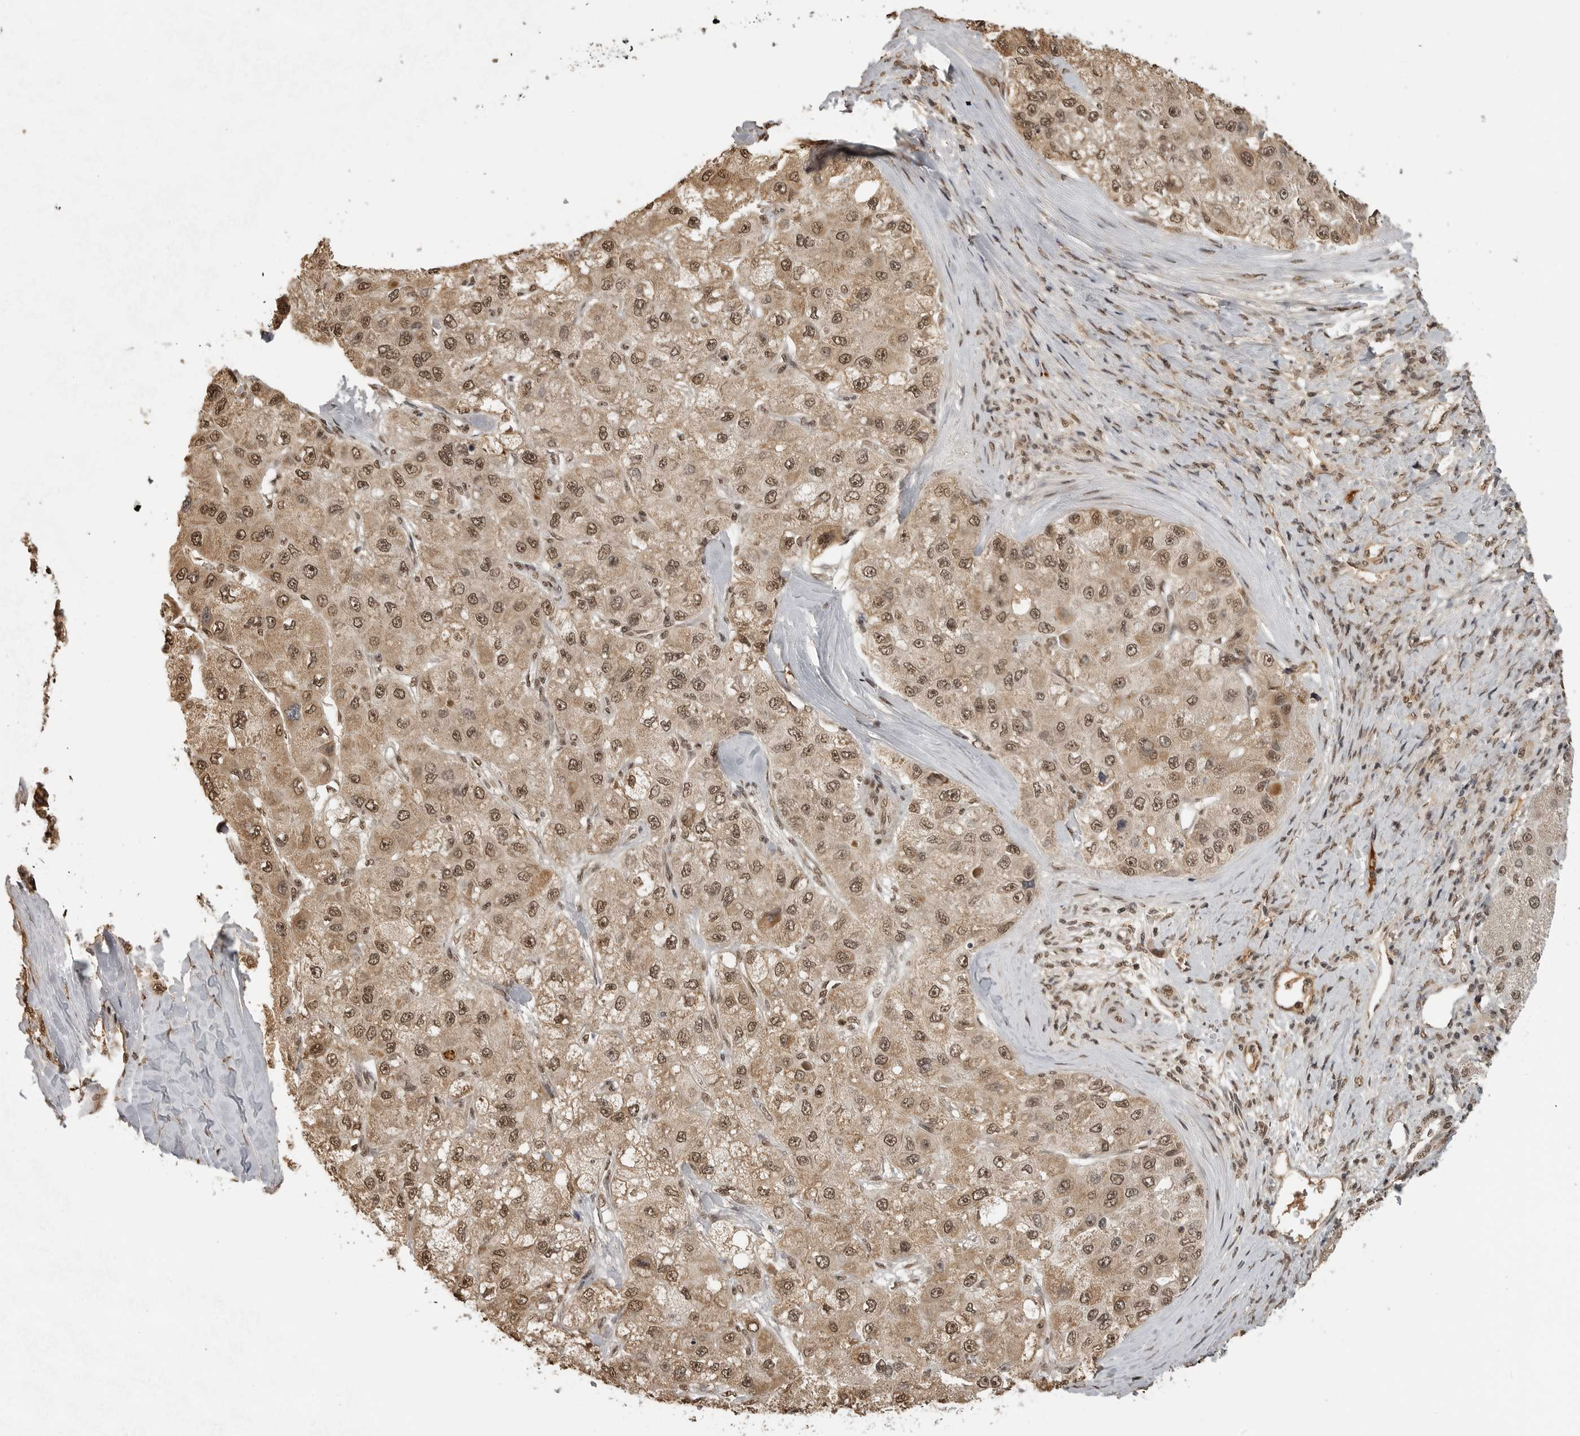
{"staining": {"intensity": "moderate", "quantity": ">75%", "location": "cytoplasmic/membranous,nuclear"}, "tissue": "liver cancer", "cell_type": "Tumor cells", "image_type": "cancer", "snomed": [{"axis": "morphology", "description": "Carcinoma, Hepatocellular, NOS"}, {"axis": "topography", "description": "Liver"}], "caption": "A medium amount of moderate cytoplasmic/membranous and nuclear staining is seen in about >75% of tumor cells in liver cancer tissue.", "gene": "CLOCK", "patient": {"sex": "male", "age": 80}}